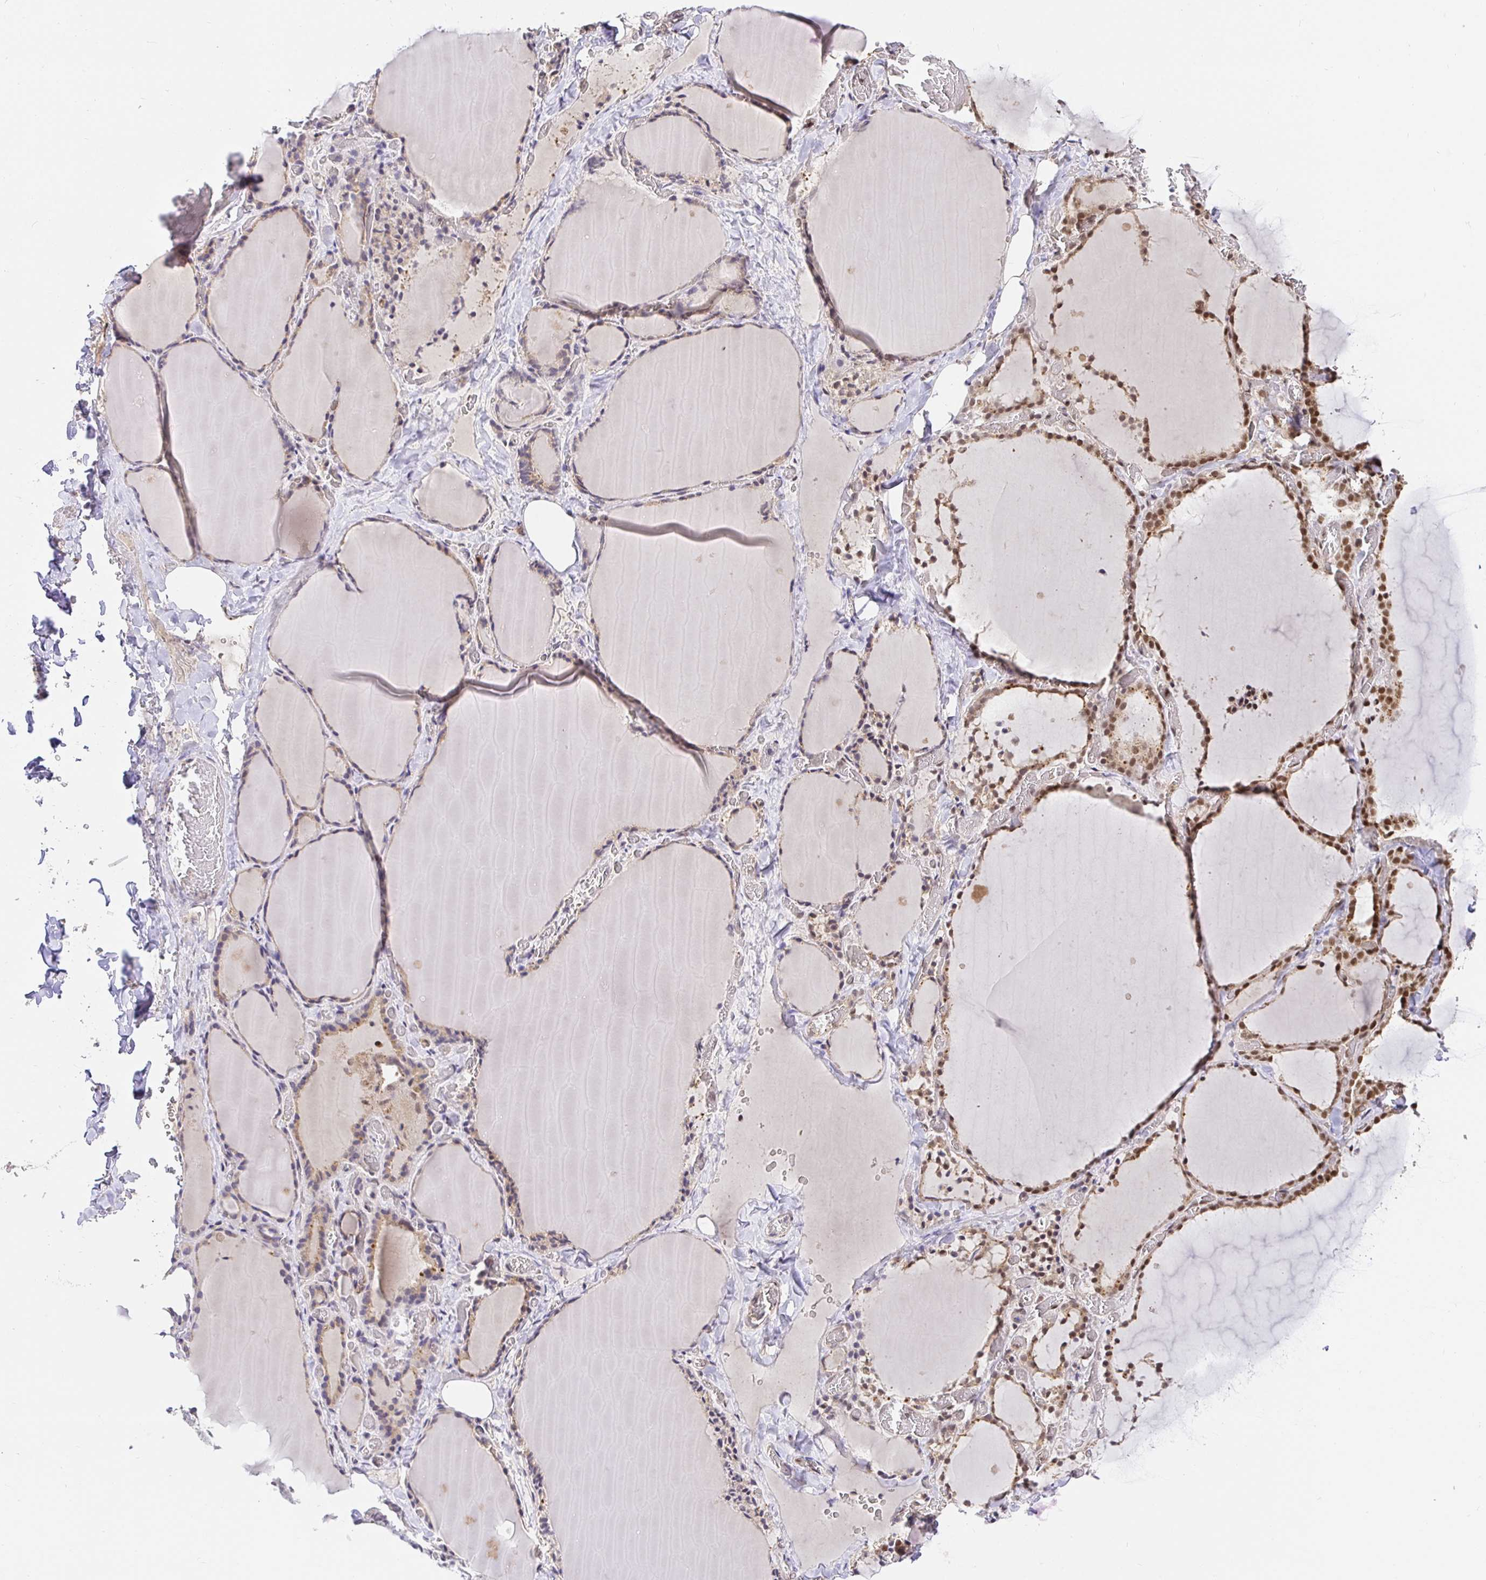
{"staining": {"intensity": "strong", "quantity": ">75%", "location": "nuclear"}, "tissue": "thyroid gland", "cell_type": "Glandular cells", "image_type": "normal", "snomed": [{"axis": "morphology", "description": "Normal tissue, NOS"}, {"axis": "topography", "description": "Thyroid gland"}], "caption": "Immunohistochemical staining of benign thyroid gland demonstrates high levels of strong nuclear expression in about >75% of glandular cells. (Stains: DAB (3,3'-diaminobenzidine) in brown, nuclei in blue, Microscopy: brightfield microscopy at high magnification).", "gene": "USF1", "patient": {"sex": "female", "age": 22}}